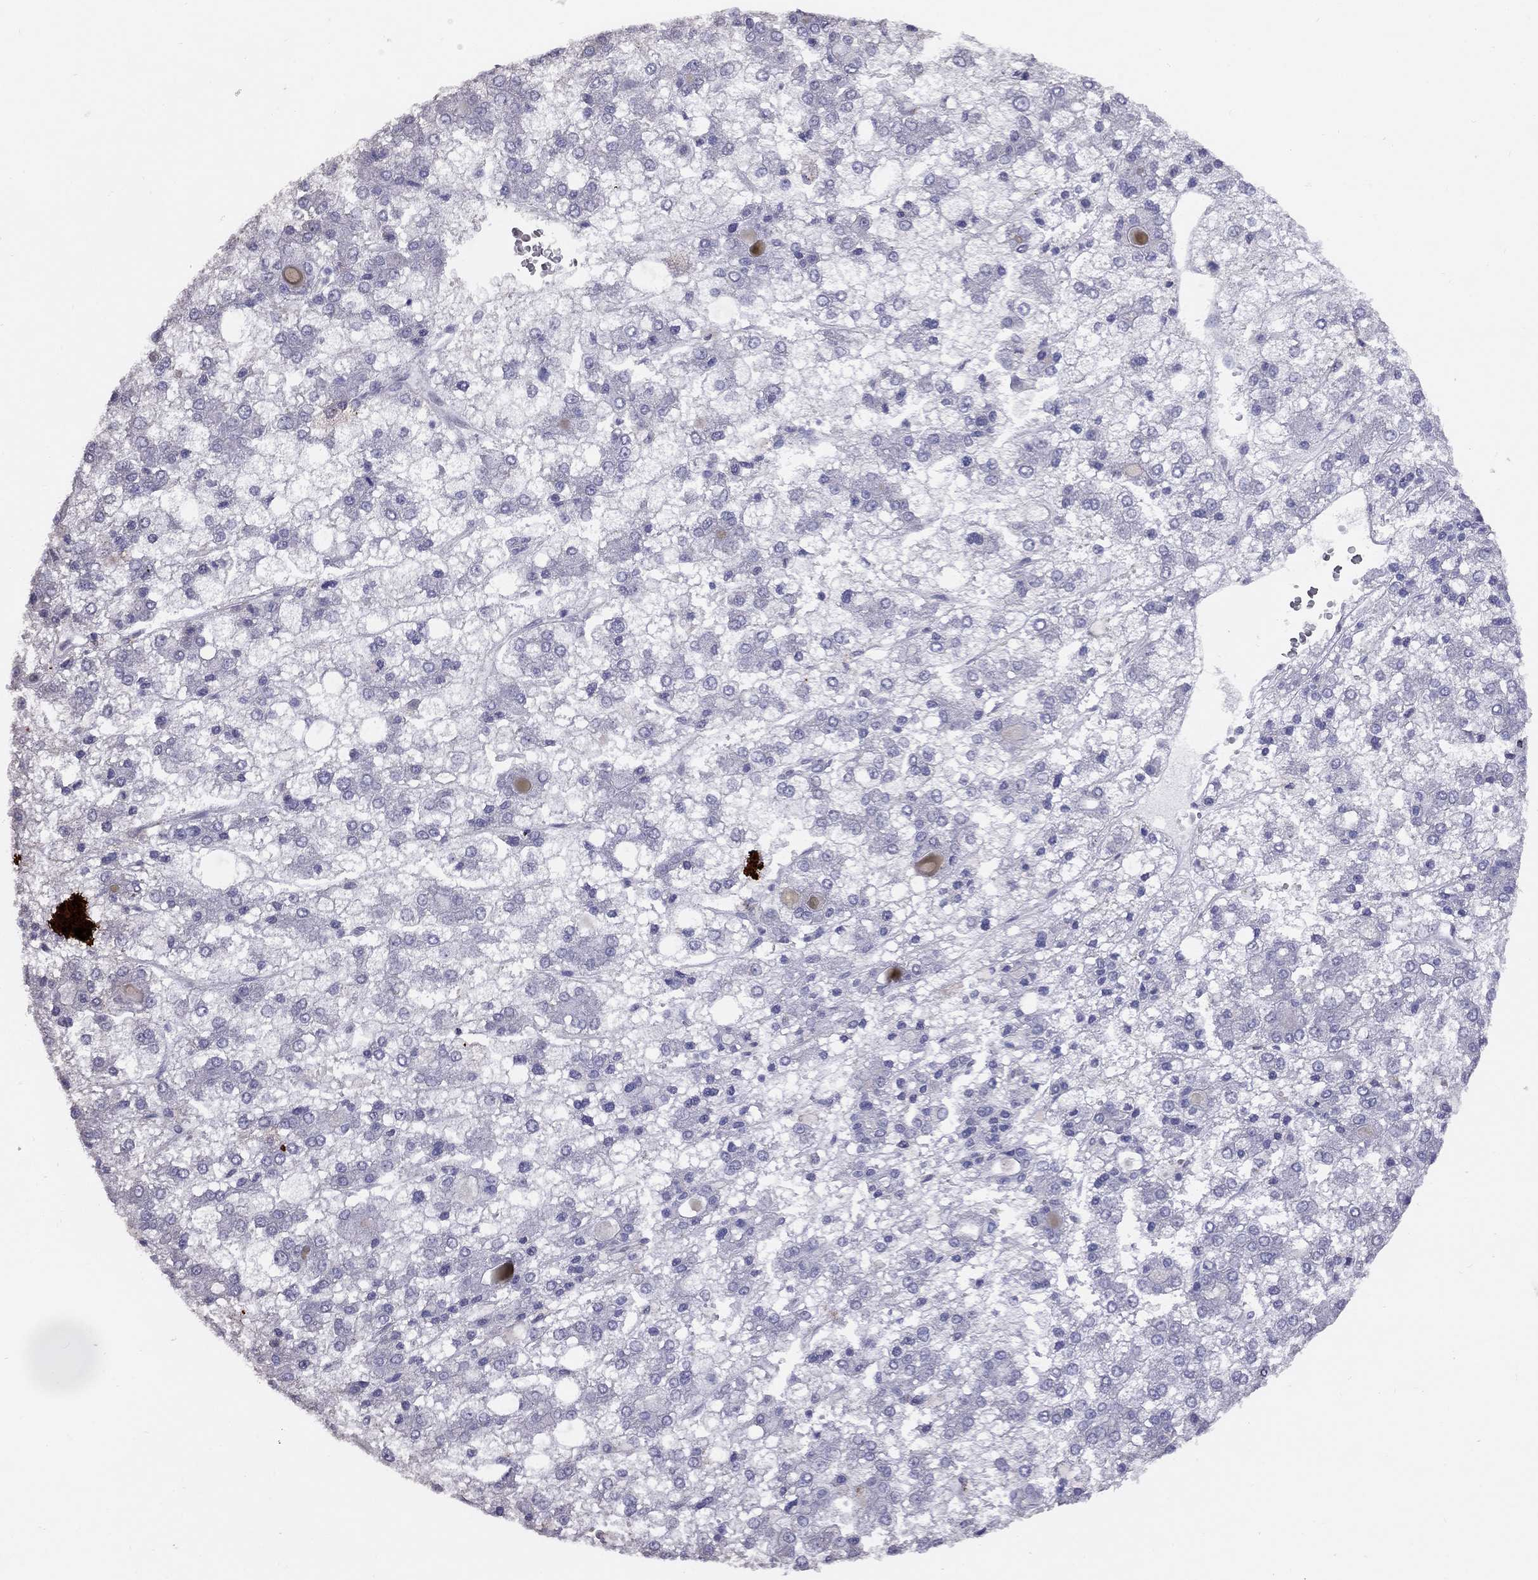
{"staining": {"intensity": "negative", "quantity": "none", "location": "none"}, "tissue": "liver cancer", "cell_type": "Tumor cells", "image_type": "cancer", "snomed": [{"axis": "morphology", "description": "Carcinoma, Hepatocellular, NOS"}, {"axis": "topography", "description": "Liver"}], "caption": "Micrograph shows no protein staining in tumor cells of liver hepatocellular carcinoma tissue.", "gene": "MAGEB4", "patient": {"sex": "male", "age": 73}}